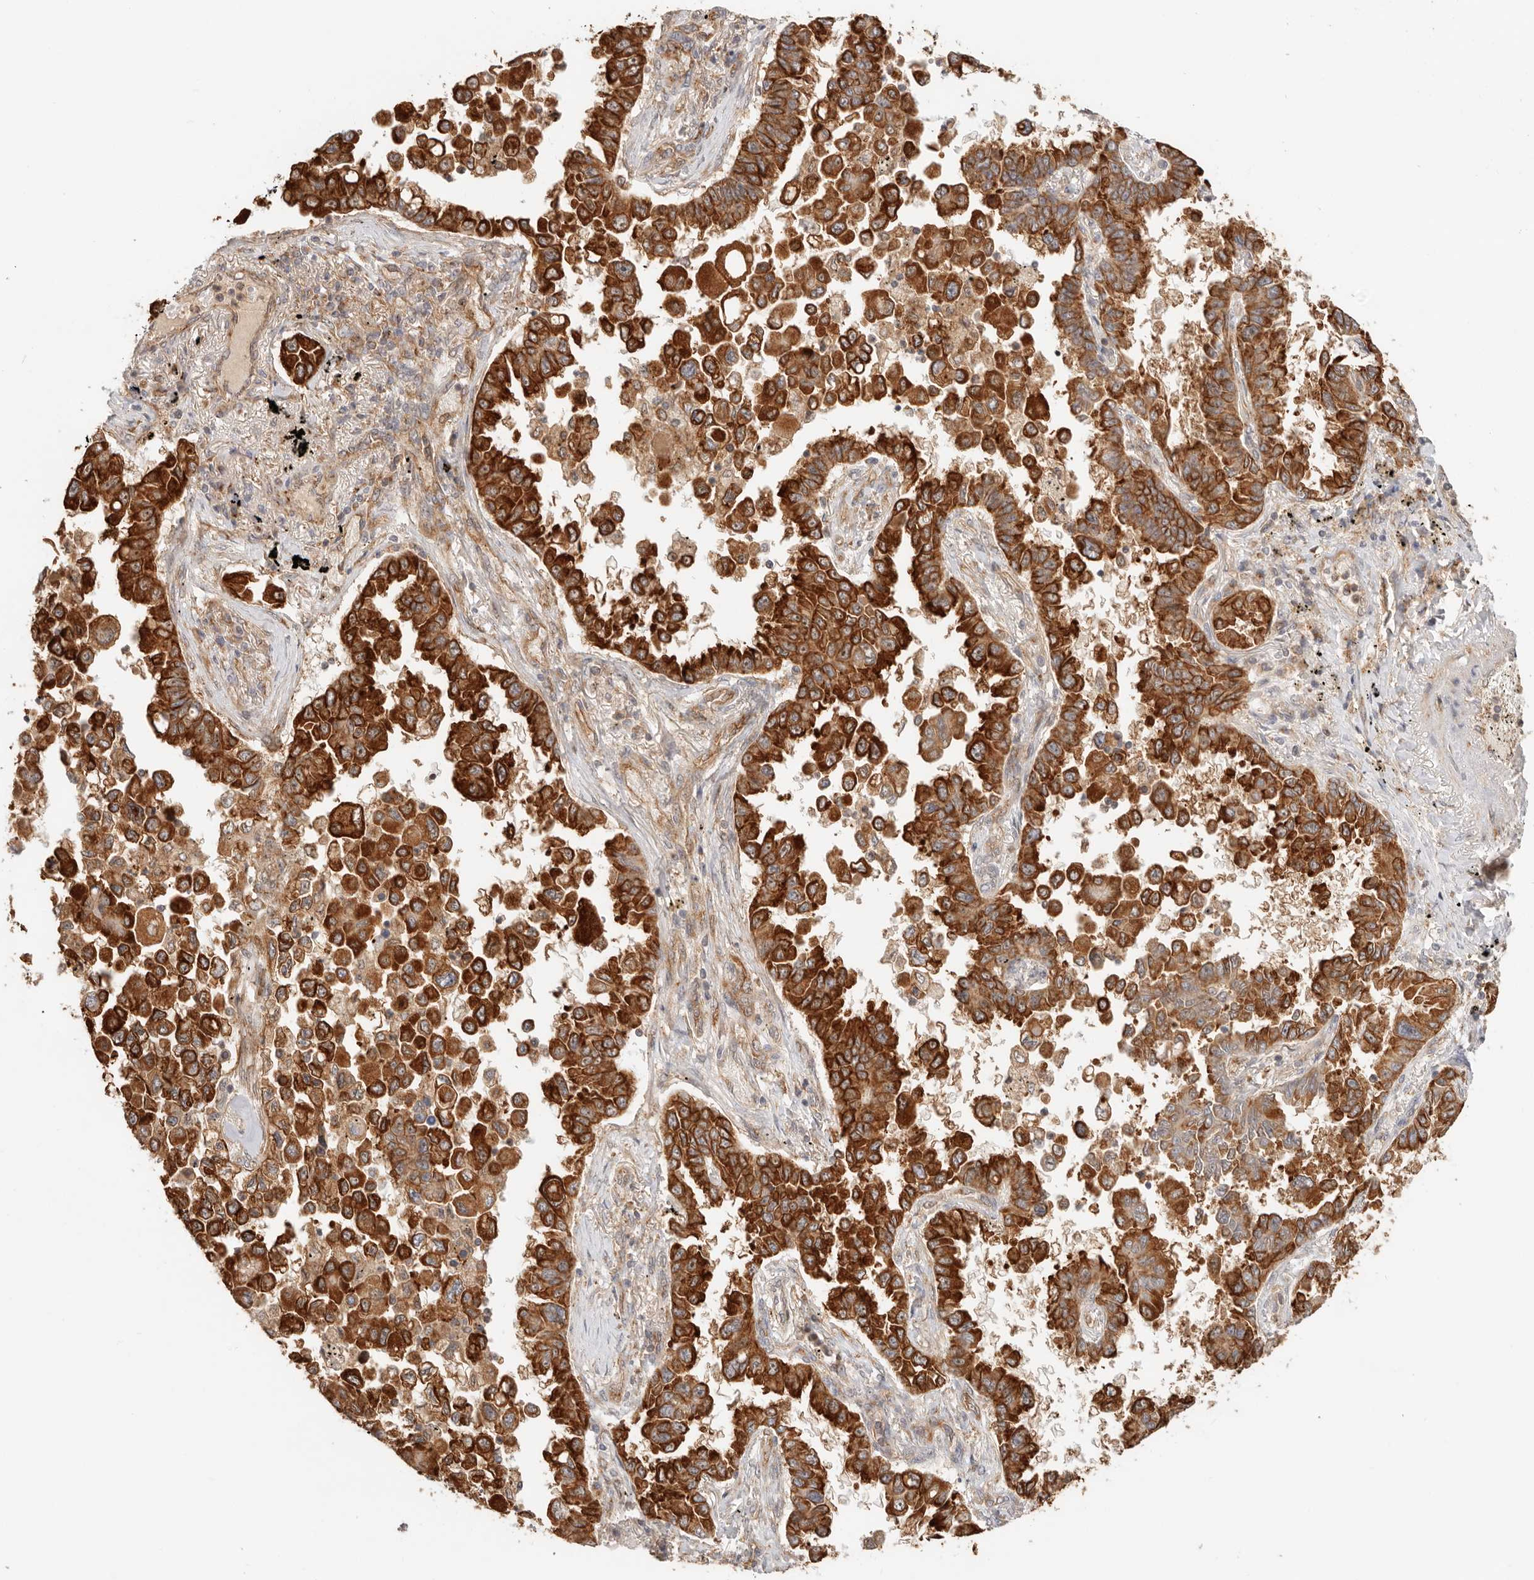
{"staining": {"intensity": "strong", "quantity": ">75%", "location": "cytoplasmic/membranous,nuclear"}, "tissue": "lung cancer", "cell_type": "Tumor cells", "image_type": "cancer", "snomed": [{"axis": "morphology", "description": "Adenocarcinoma, NOS"}, {"axis": "topography", "description": "Lung"}], "caption": "Lung adenocarcinoma stained with DAB (3,3'-diaminobenzidine) IHC demonstrates high levels of strong cytoplasmic/membranous and nuclear positivity in about >75% of tumor cells.", "gene": "HEXD", "patient": {"sex": "female", "age": 67}}